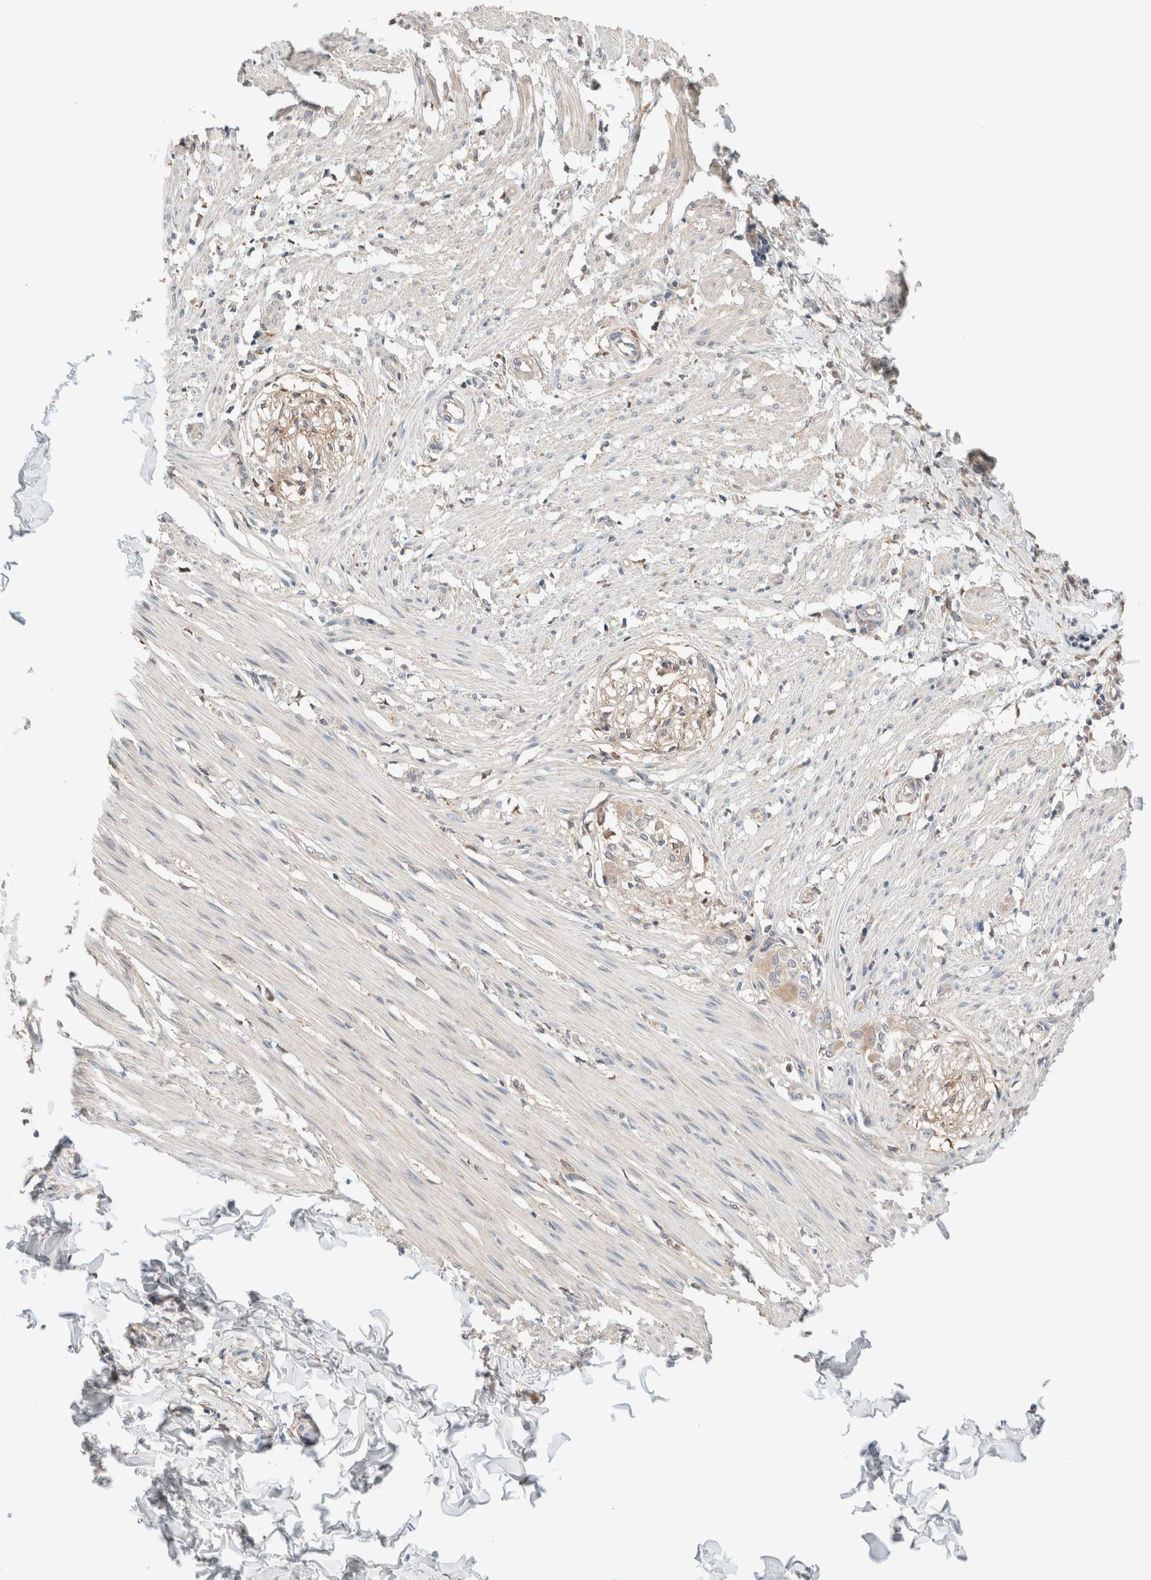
{"staining": {"intensity": "negative", "quantity": "none", "location": "none"}, "tissue": "smooth muscle", "cell_type": "Smooth muscle cells", "image_type": "normal", "snomed": [{"axis": "morphology", "description": "Normal tissue, NOS"}, {"axis": "morphology", "description": "Adenocarcinoma, NOS"}, {"axis": "topography", "description": "Smooth muscle"}, {"axis": "topography", "description": "Colon"}], "caption": "Smooth muscle cells show no significant positivity in normal smooth muscle. (DAB (3,3'-diaminobenzidine) immunohistochemistry (IHC) visualized using brightfield microscopy, high magnification).", "gene": "PCM1", "patient": {"sex": "male", "age": 14}}